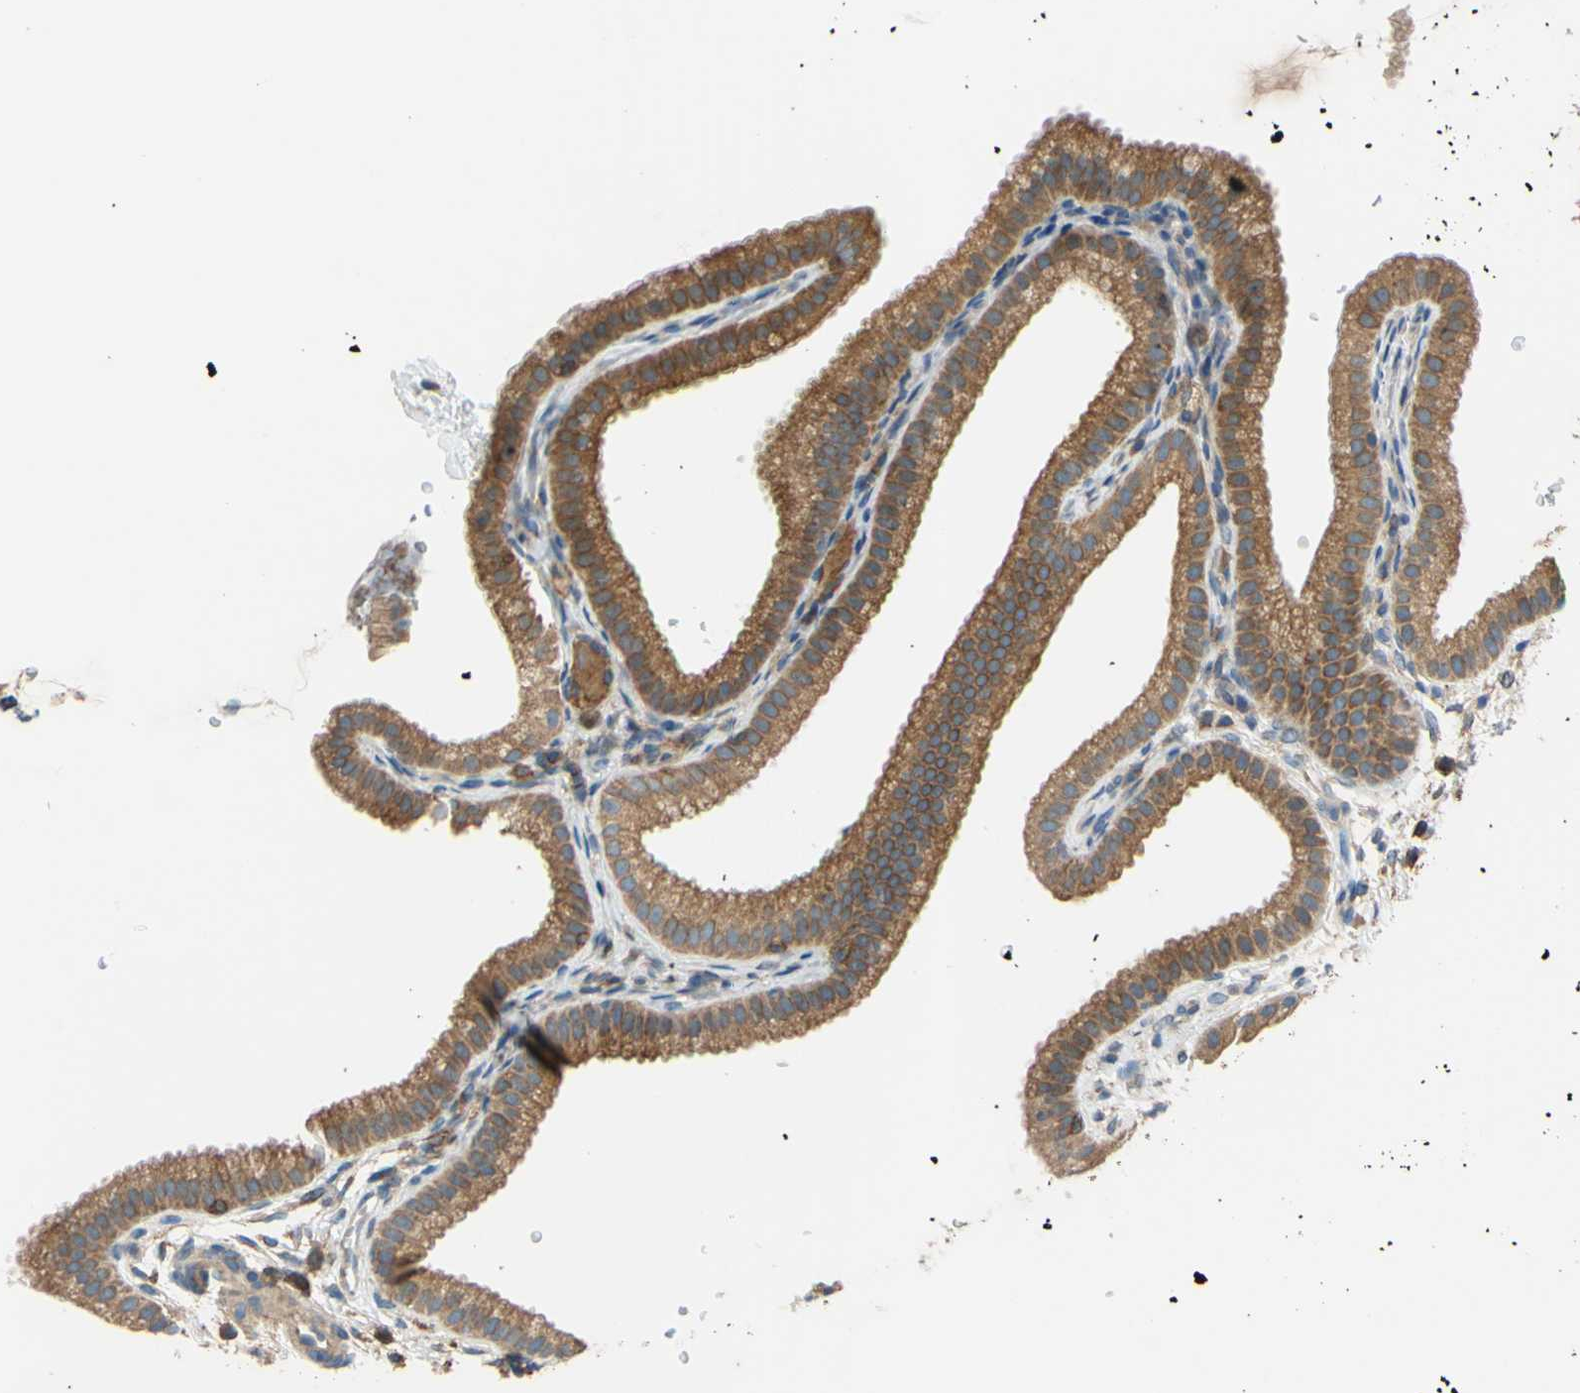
{"staining": {"intensity": "moderate", "quantity": ">75%", "location": "cytoplasmic/membranous"}, "tissue": "gallbladder", "cell_type": "Glandular cells", "image_type": "normal", "snomed": [{"axis": "morphology", "description": "Normal tissue, NOS"}, {"axis": "topography", "description": "Gallbladder"}], "caption": "Gallbladder was stained to show a protein in brown. There is medium levels of moderate cytoplasmic/membranous positivity in approximately >75% of glandular cells.", "gene": "POR", "patient": {"sex": "female", "age": 64}}